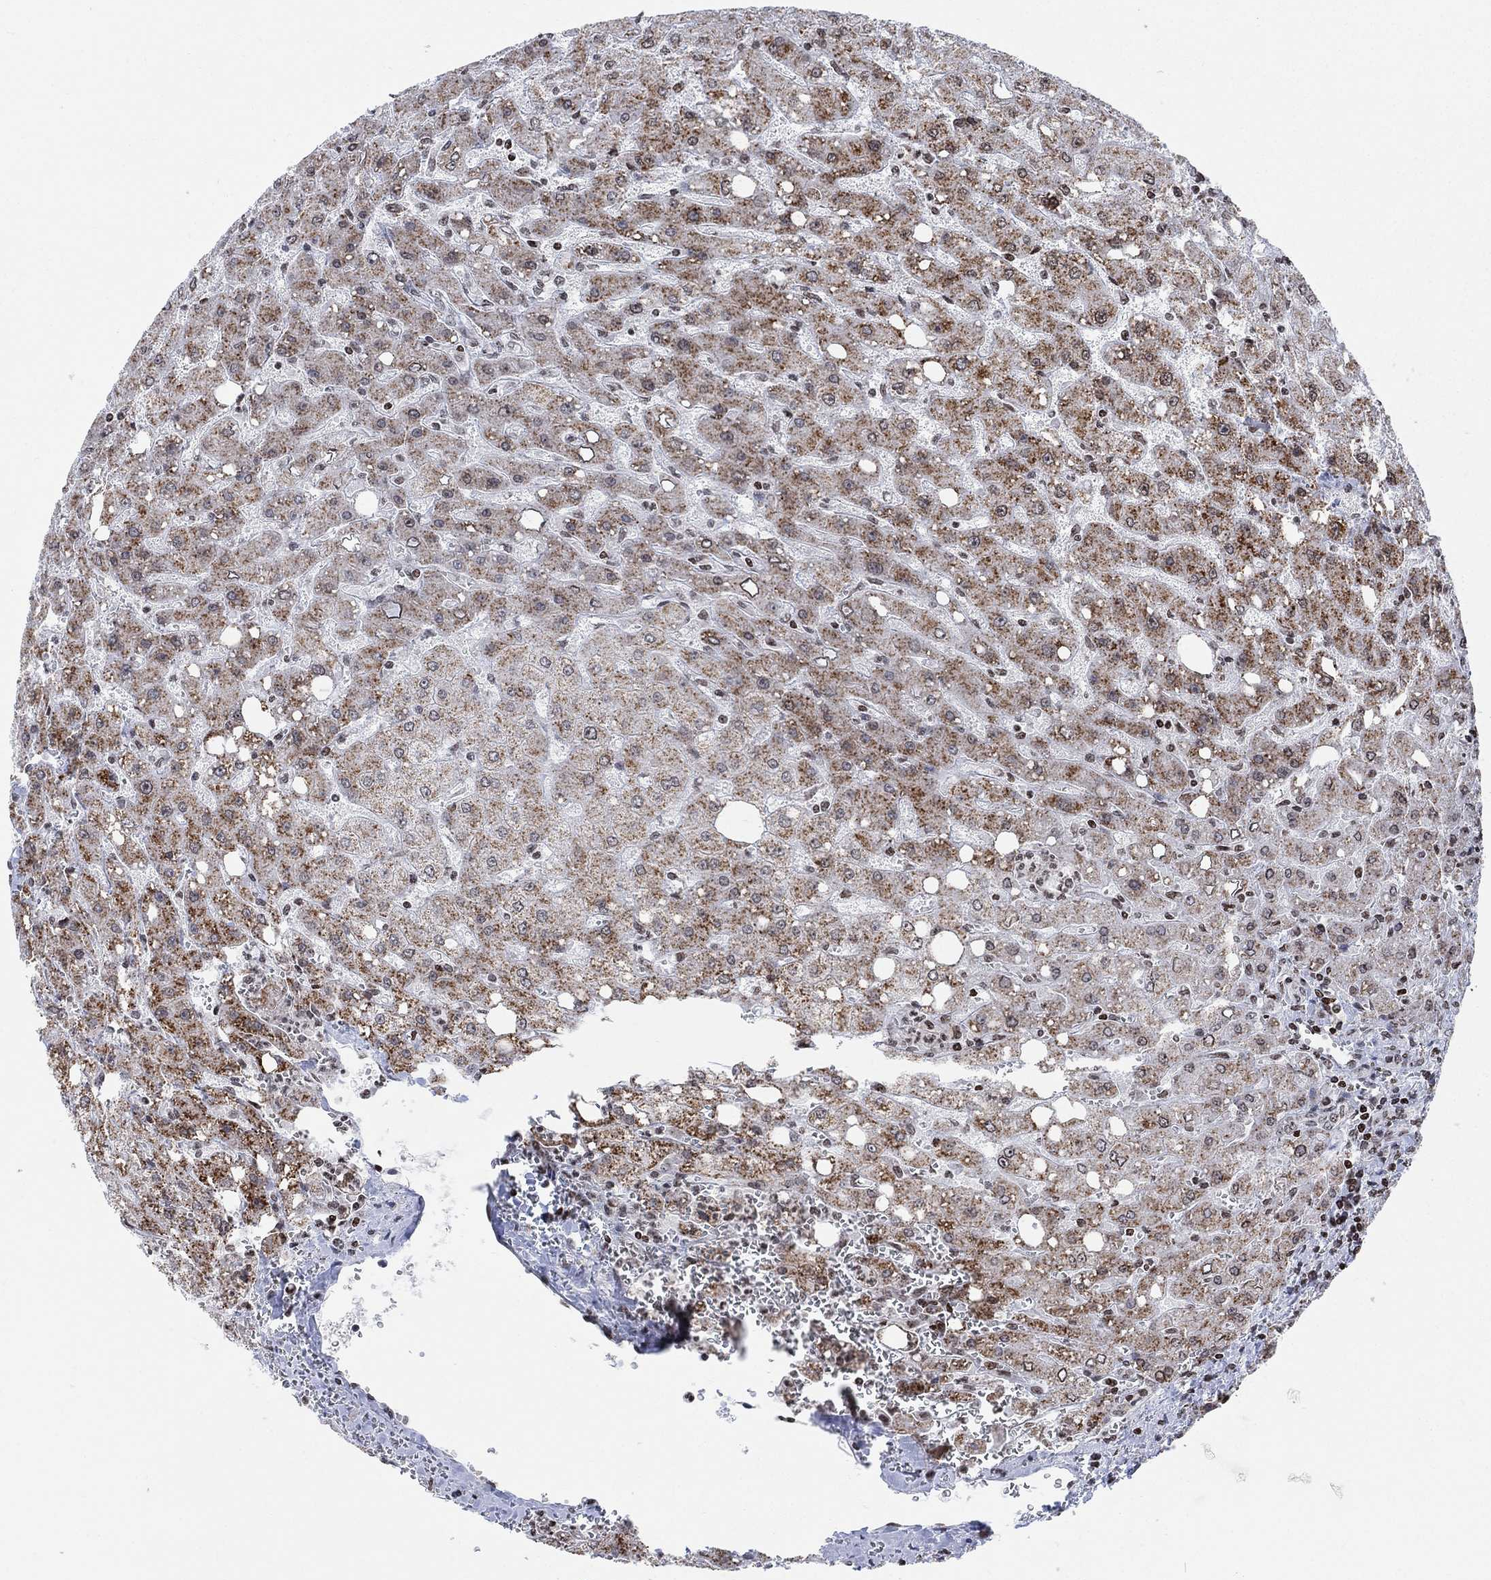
{"staining": {"intensity": "weak", "quantity": "<25%", "location": "nuclear"}, "tissue": "liver", "cell_type": "Cholangiocytes", "image_type": "normal", "snomed": [{"axis": "morphology", "description": "Normal tissue, NOS"}, {"axis": "topography", "description": "Liver"}], "caption": "This is a micrograph of immunohistochemistry (IHC) staining of unremarkable liver, which shows no staining in cholangiocytes. (Stains: DAB IHC with hematoxylin counter stain, Microscopy: brightfield microscopy at high magnification).", "gene": "ABHD14A", "patient": {"sex": "female", "age": 53}}